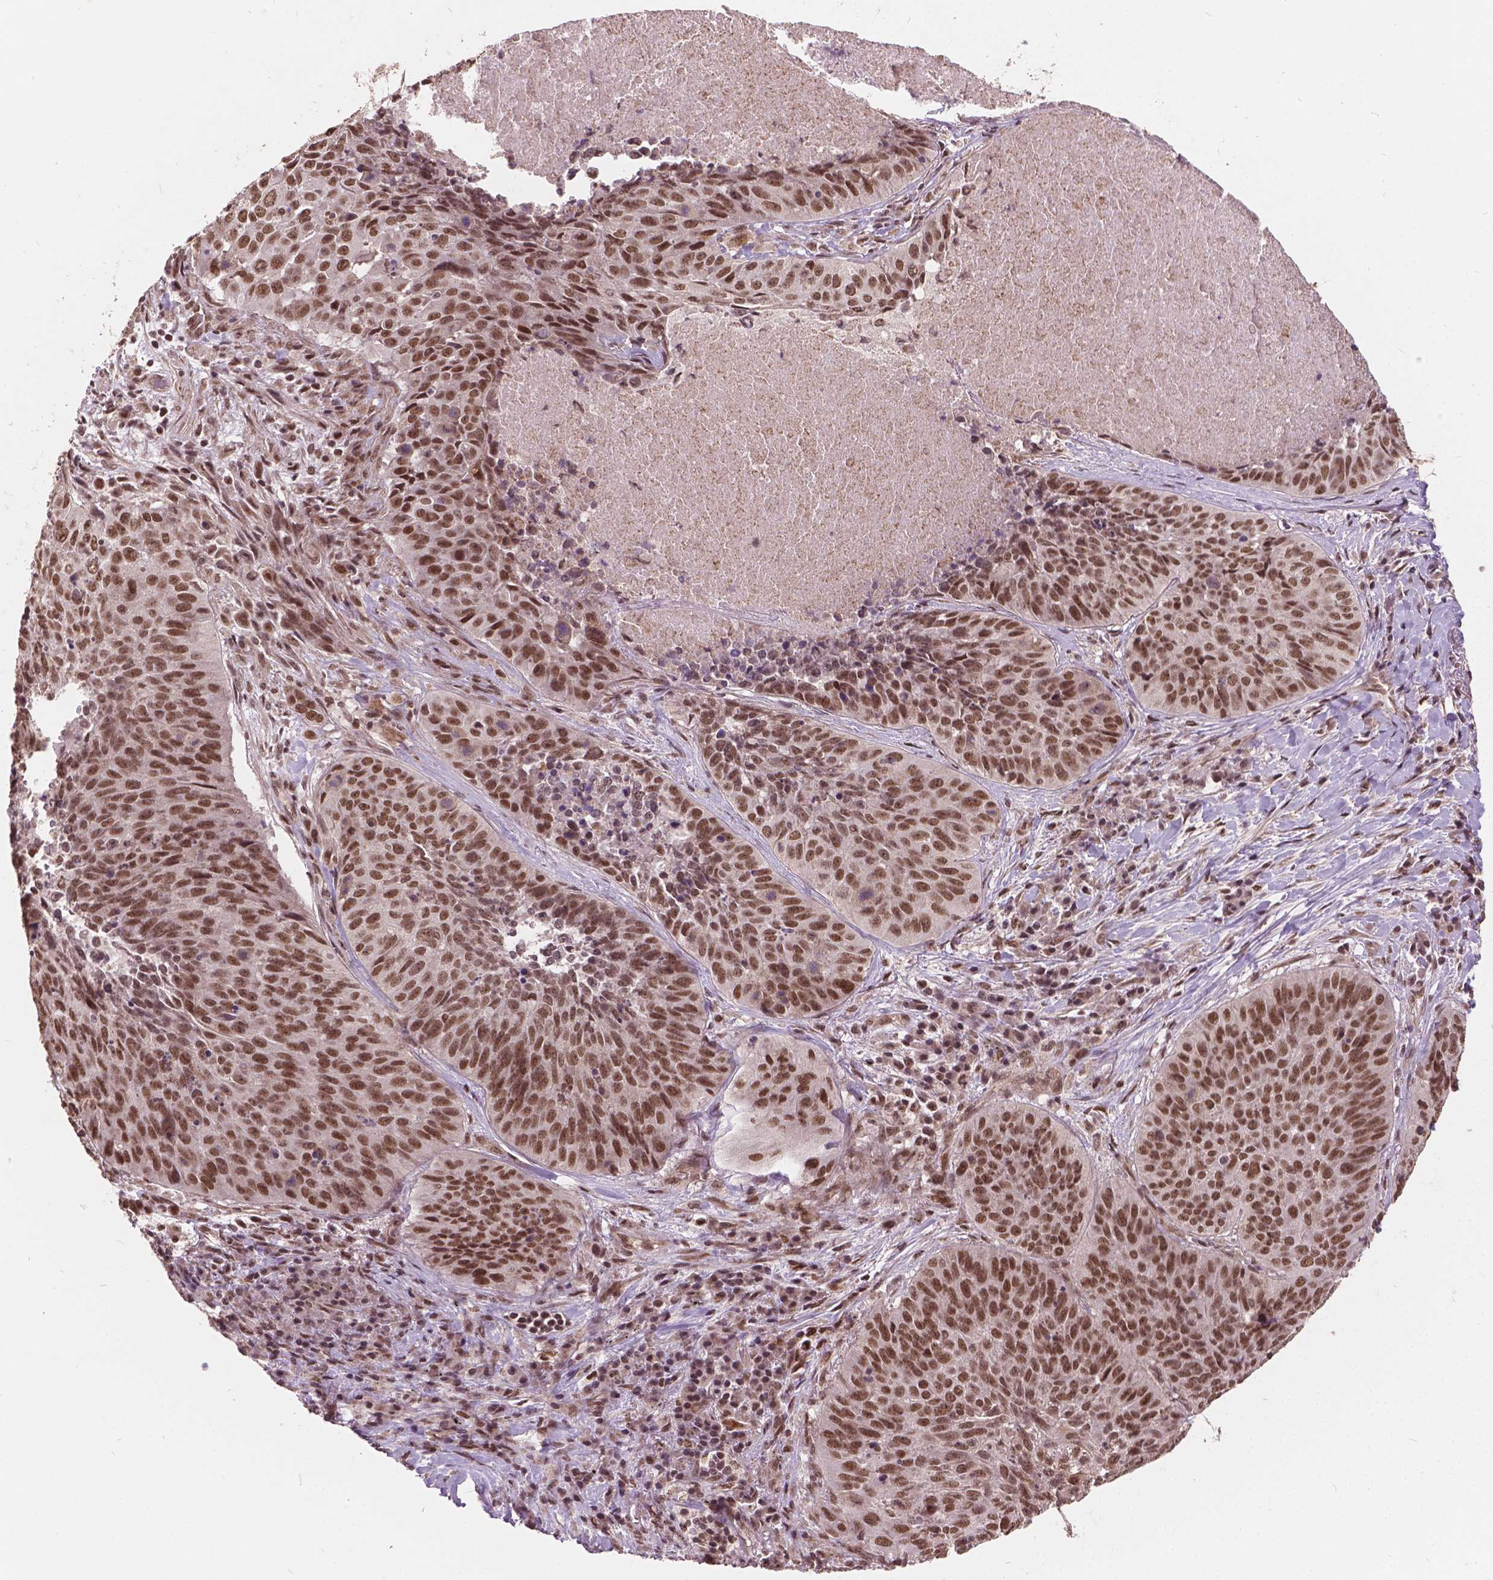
{"staining": {"intensity": "moderate", "quantity": ">75%", "location": "nuclear"}, "tissue": "lung cancer", "cell_type": "Tumor cells", "image_type": "cancer", "snomed": [{"axis": "morphology", "description": "Normal tissue, NOS"}, {"axis": "morphology", "description": "Squamous cell carcinoma, NOS"}, {"axis": "topography", "description": "Bronchus"}, {"axis": "topography", "description": "Lung"}], "caption": "Immunohistochemistry (IHC) staining of lung cancer, which demonstrates medium levels of moderate nuclear staining in approximately >75% of tumor cells indicating moderate nuclear protein positivity. The staining was performed using DAB (3,3'-diaminobenzidine) (brown) for protein detection and nuclei were counterstained in hematoxylin (blue).", "gene": "GPS2", "patient": {"sex": "male", "age": 64}}